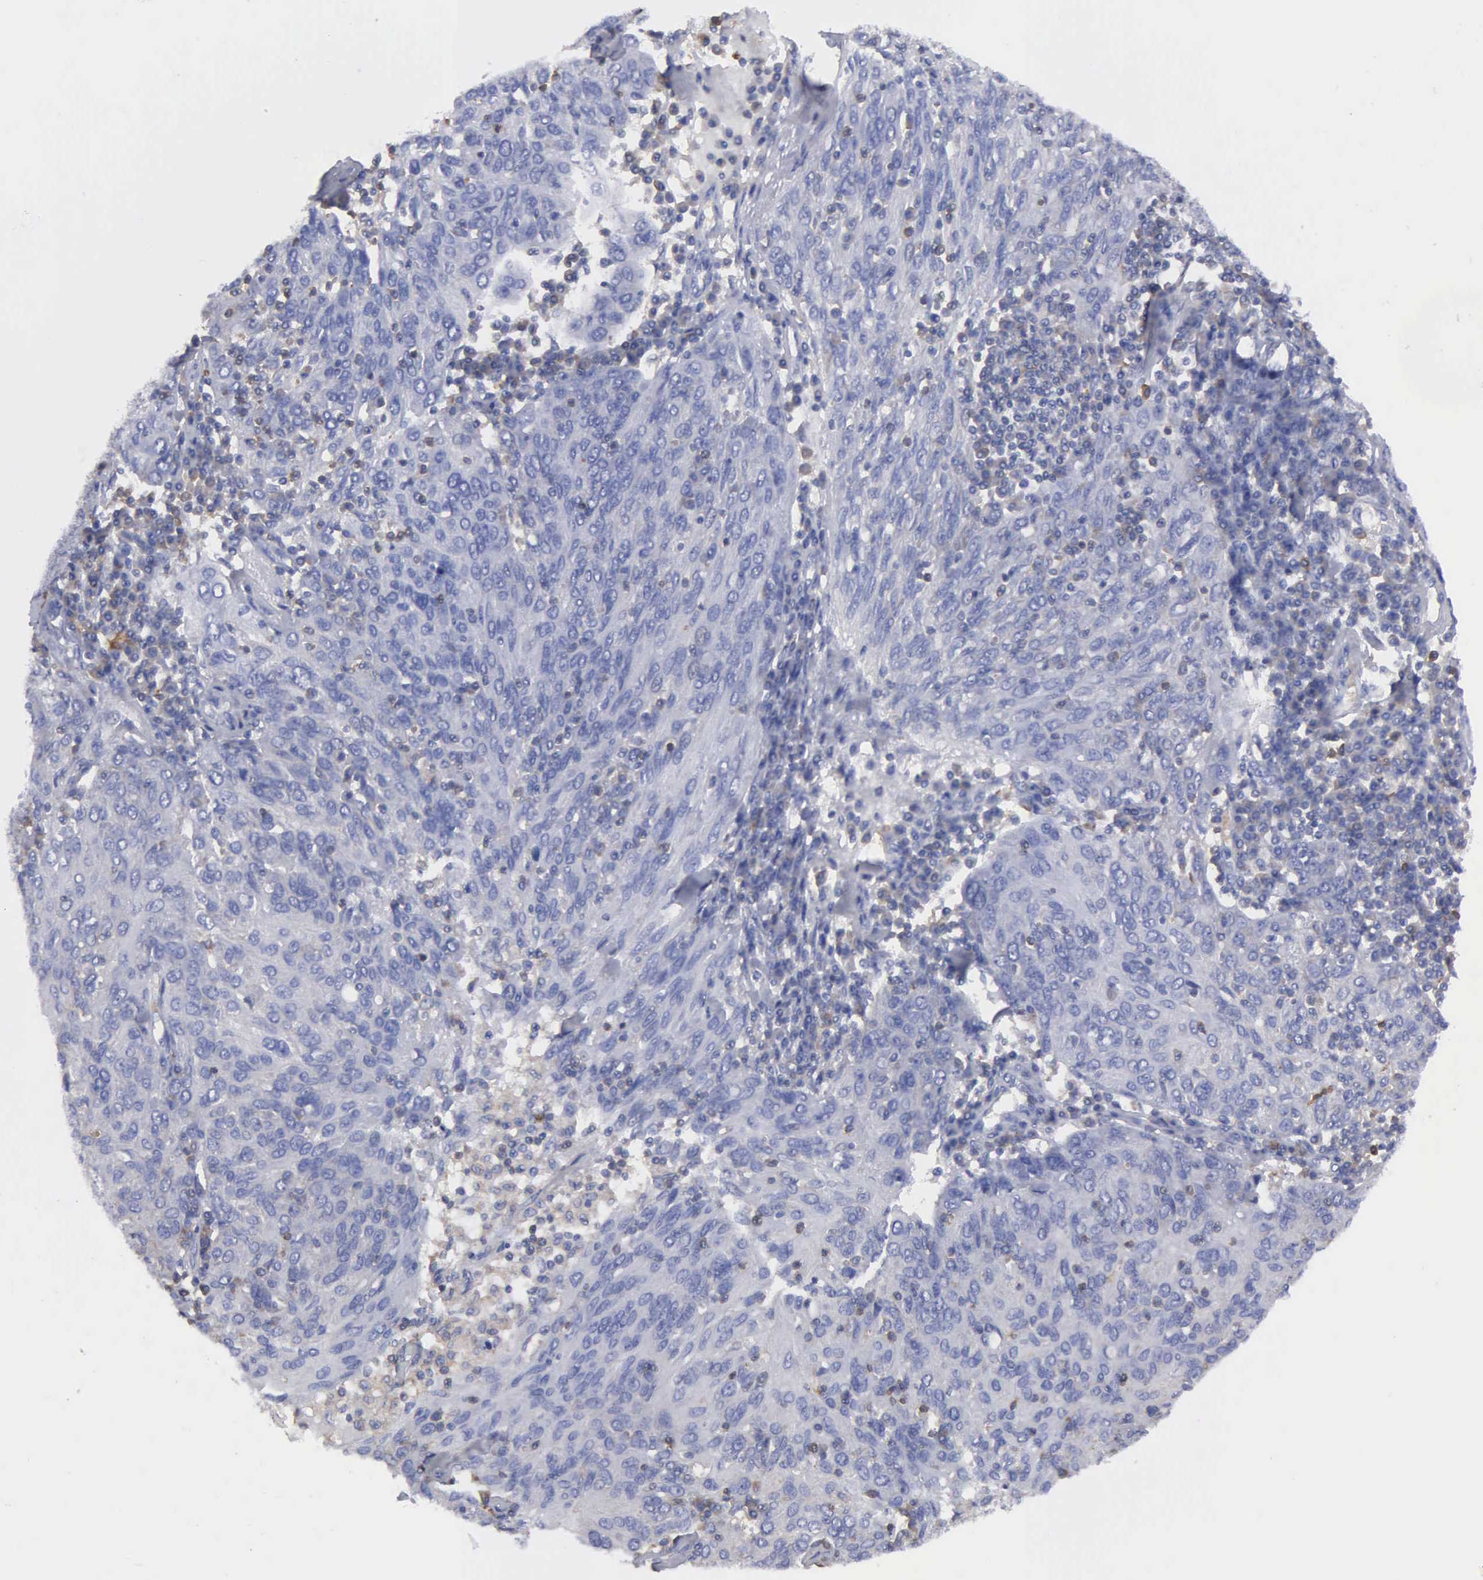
{"staining": {"intensity": "negative", "quantity": "none", "location": "none"}, "tissue": "ovarian cancer", "cell_type": "Tumor cells", "image_type": "cancer", "snomed": [{"axis": "morphology", "description": "Carcinoma, endometroid"}, {"axis": "topography", "description": "Ovary"}], "caption": "Endometroid carcinoma (ovarian) stained for a protein using IHC shows no staining tumor cells.", "gene": "G6PD", "patient": {"sex": "female", "age": 50}}